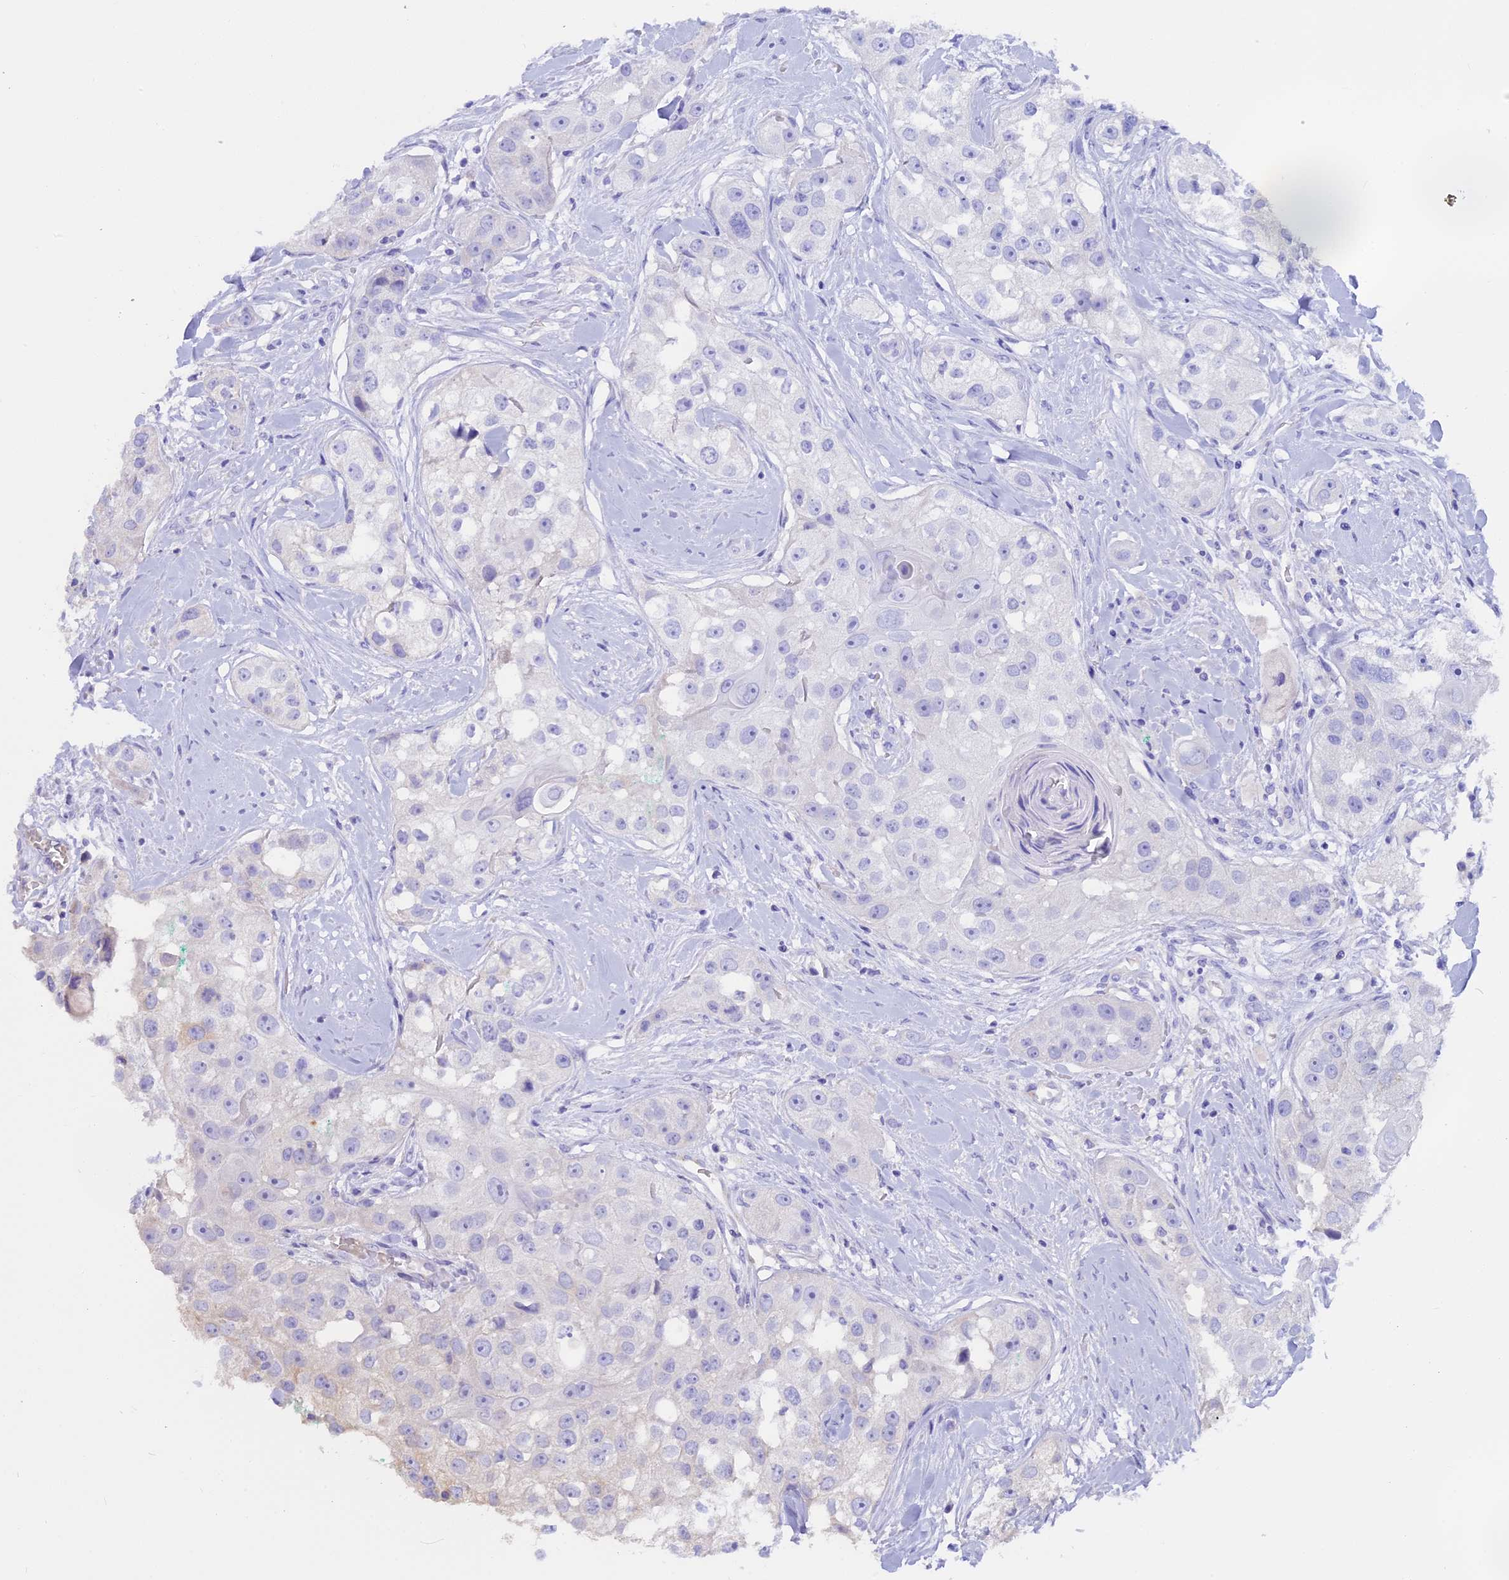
{"staining": {"intensity": "negative", "quantity": "none", "location": "none"}, "tissue": "head and neck cancer", "cell_type": "Tumor cells", "image_type": "cancer", "snomed": [{"axis": "morphology", "description": "Normal tissue, NOS"}, {"axis": "morphology", "description": "Squamous cell carcinoma, NOS"}, {"axis": "topography", "description": "Skeletal muscle"}, {"axis": "topography", "description": "Head-Neck"}], "caption": "The immunohistochemistry (IHC) photomicrograph has no significant positivity in tumor cells of head and neck squamous cell carcinoma tissue. Nuclei are stained in blue.", "gene": "WFDC2", "patient": {"sex": "male", "age": 51}}